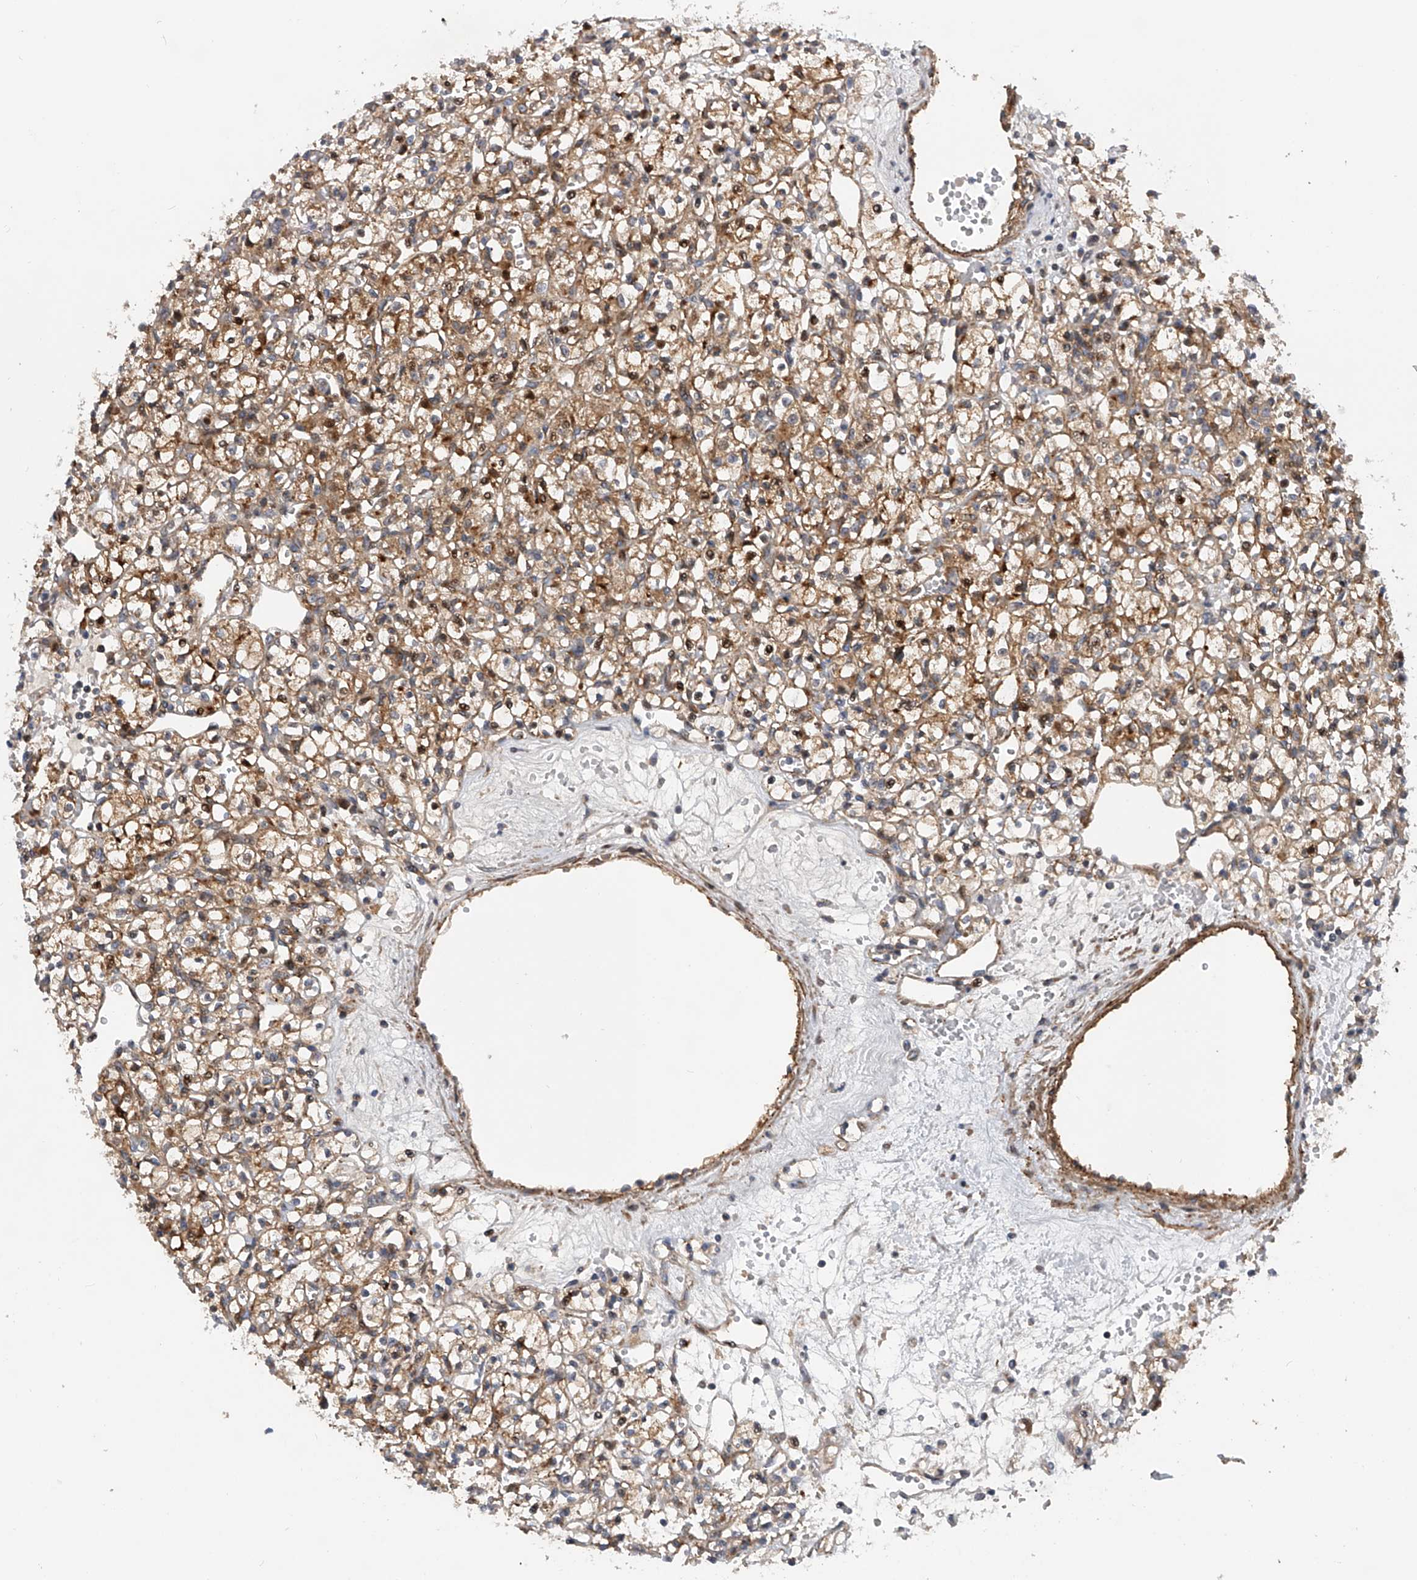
{"staining": {"intensity": "moderate", "quantity": ">75%", "location": "cytoplasmic/membranous"}, "tissue": "renal cancer", "cell_type": "Tumor cells", "image_type": "cancer", "snomed": [{"axis": "morphology", "description": "Adenocarcinoma, NOS"}, {"axis": "topography", "description": "Kidney"}], "caption": "A brown stain shows moderate cytoplasmic/membranous staining of a protein in renal cancer (adenocarcinoma) tumor cells.", "gene": "PDSS2", "patient": {"sex": "female", "age": 59}}